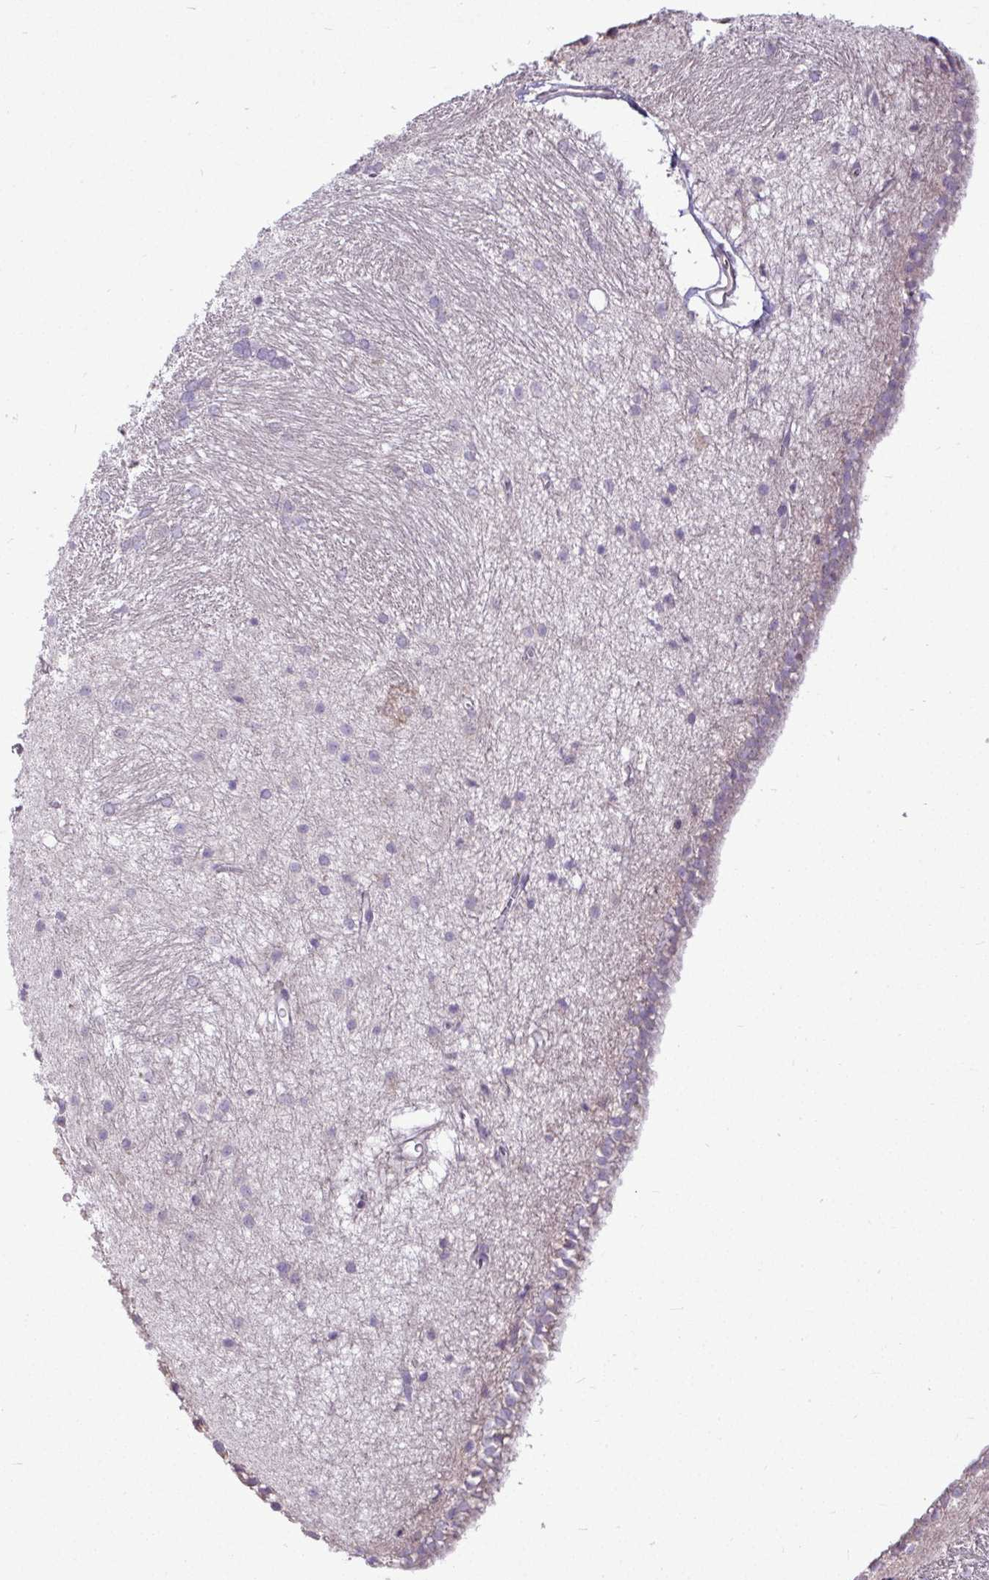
{"staining": {"intensity": "weak", "quantity": "<25%", "location": "cytoplasmic/membranous"}, "tissue": "hippocampus", "cell_type": "Glial cells", "image_type": "normal", "snomed": [{"axis": "morphology", "description": "Normal tissue, NOS"}, {"axis": "topography", "description": "Cerebral cortex"}, {"axis": "topography", "description": "Hippocampus"}], "caption": "An immunohistochemistry image of benign hippocampus is shown. There is no staining in glial cells of hippocampus. Brightfield microscopy of IHC stained with DAB (3,3'-diaminobenzidine) (brown) and hematoxylin (blue), captured at high magnification.", "gene": "STRIP1", "patient": {"sex": "female", "age": 19}}